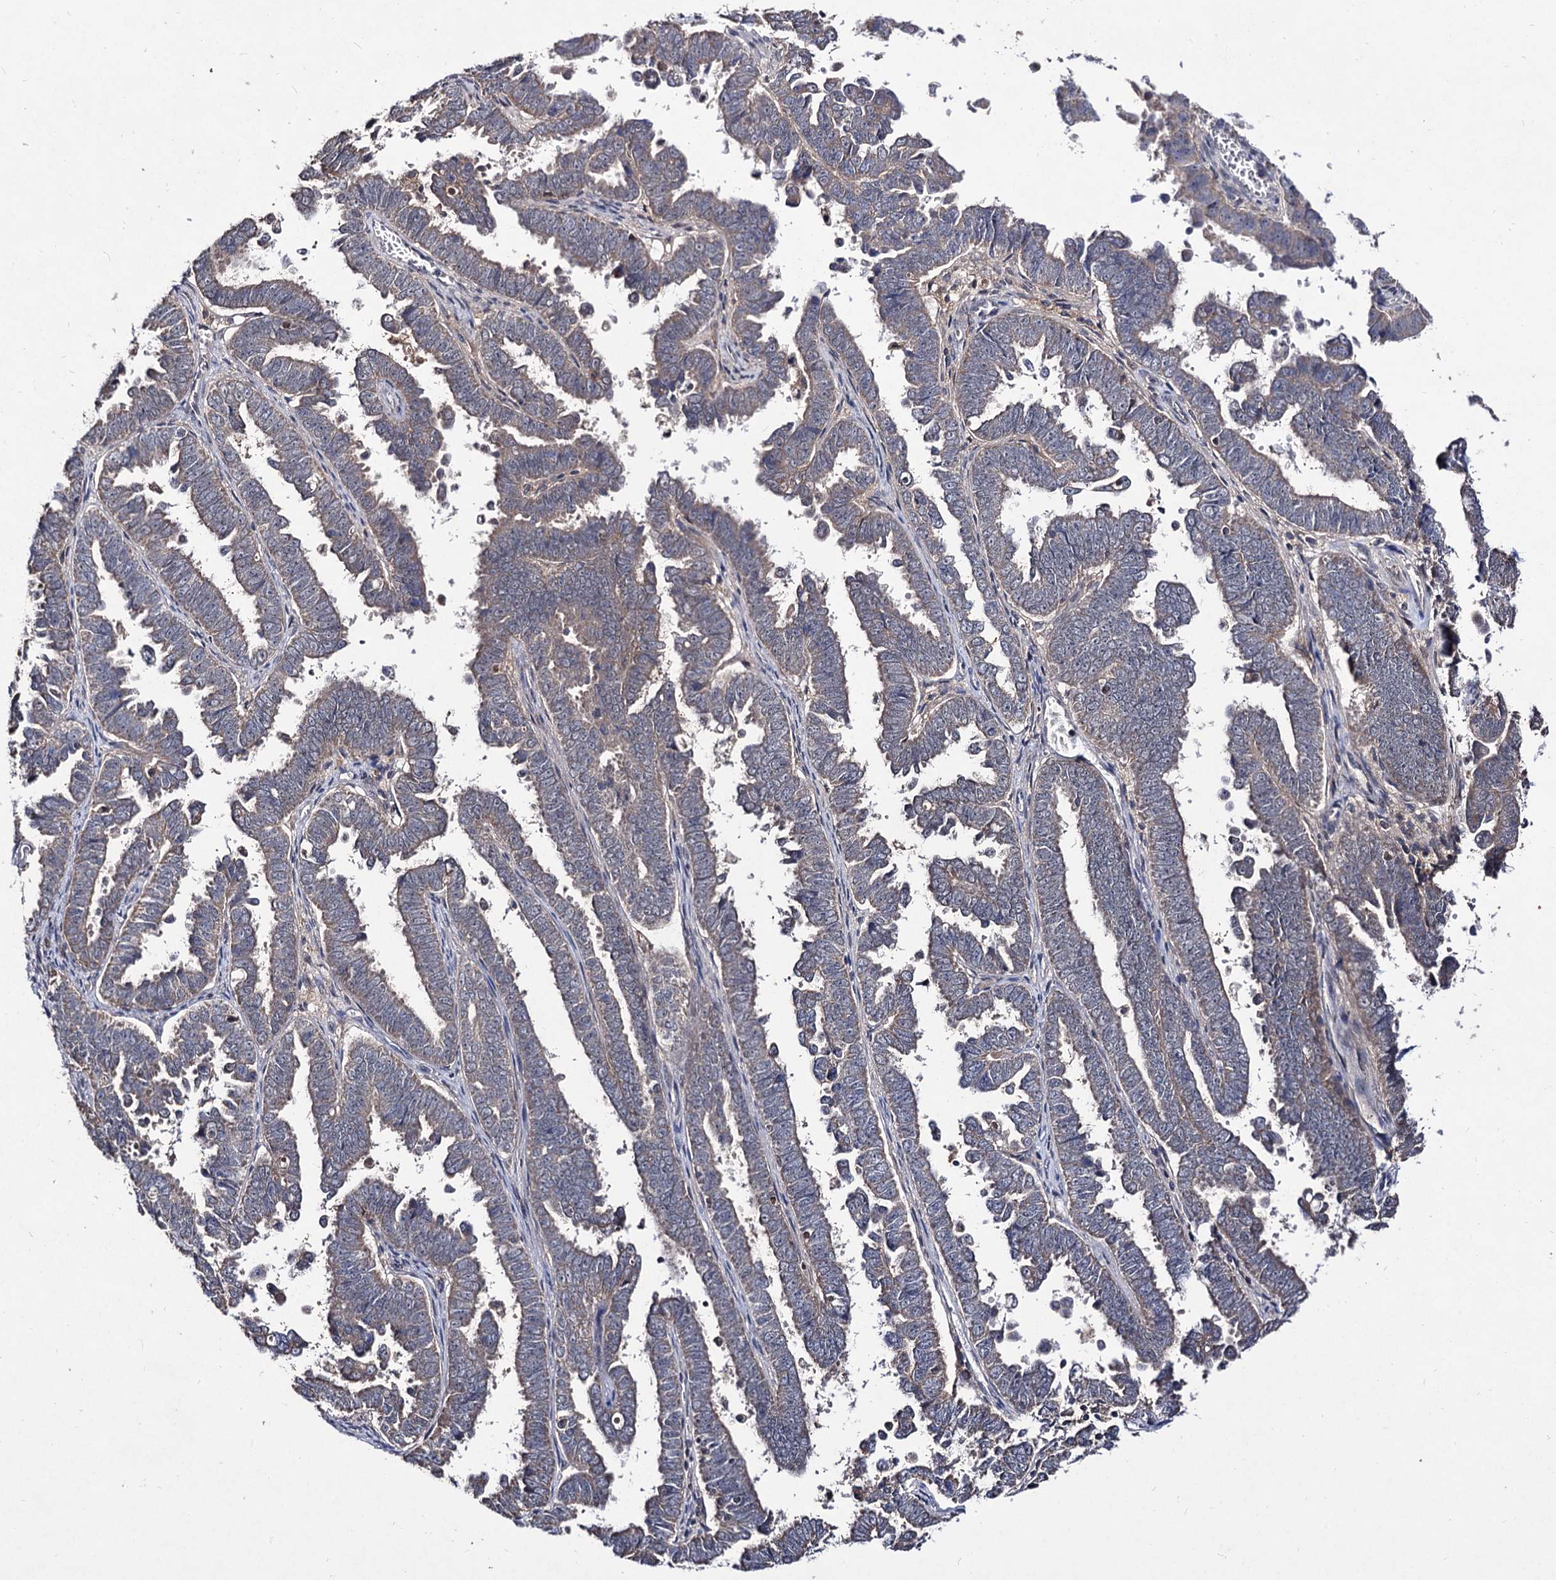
{"staining": {"intensity": "negative", "quantity": "none", "location": "none"}, "tissue": "endometrial cancer", "cell_type": "Tumor cells", "image_type": "cancer", "snomed": [{"axis": "morphology", "description": "Adenocarcinoma, NOS"}, {"axis": "topography", "description": "Endometrium"}], "caption": "Histopathology image shows no significant protein staining in tumor cells of adenocarcinoma (endometrial).", "gene": "ACTR6", "patient": {"sex": "female", "age": 75}}